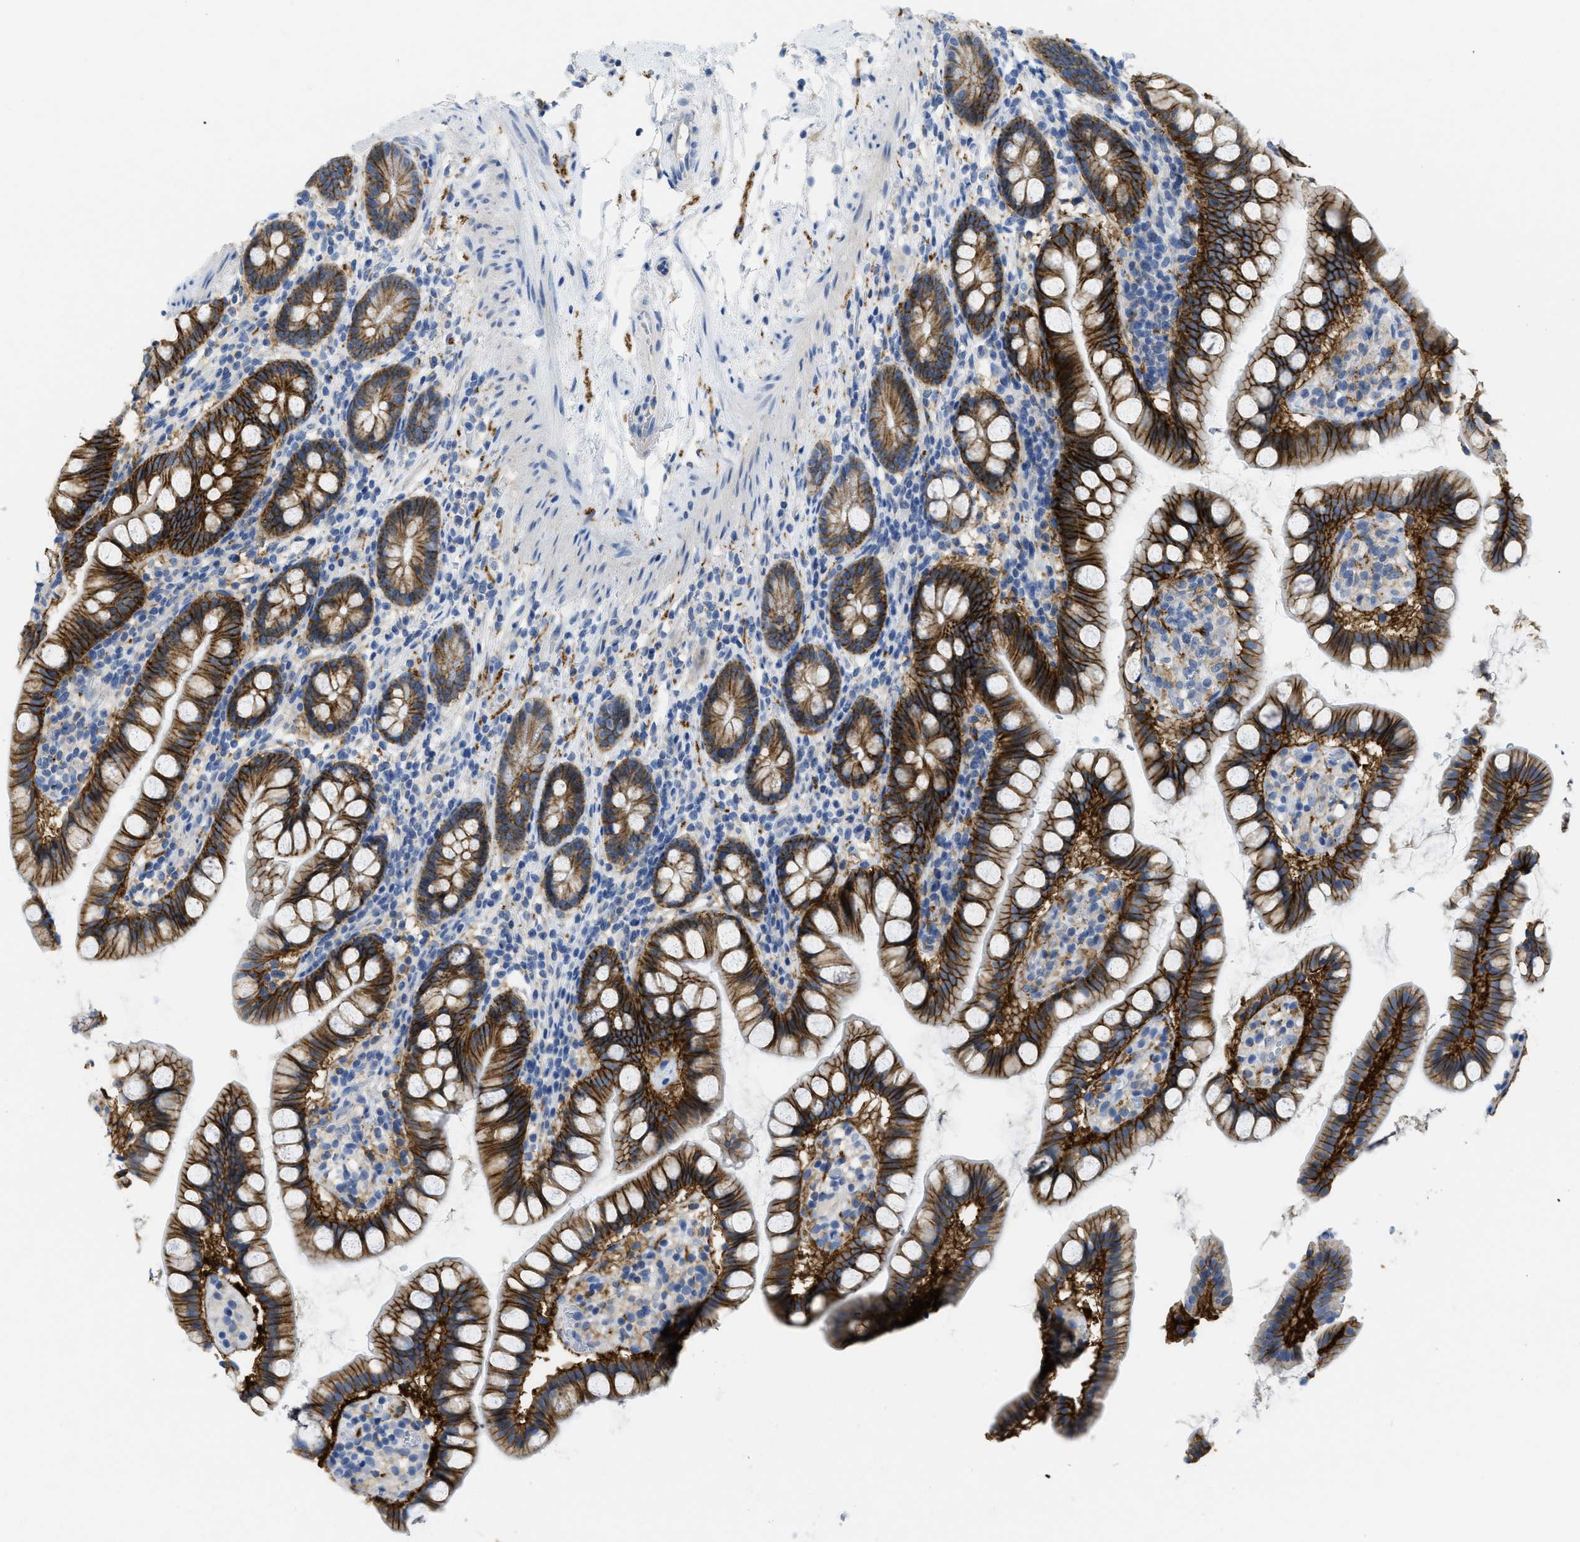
{"staining": {"intensity": "strong", "quantity": ">75%", "location": "cytoplasmic/membranous"}, "tissue": "small intestine", "cell_type": "Glandular cells", "image_type": "normal", "snomed": [{"axis": "morphology", "description": "Normal tissue, NOS"}, {"axis": "topography", "description": "Small intestine"}], "caption": "Brown immunohistochemical staining in unremarkable human small intestine shows strong cytoplasmic/membranous positivity in approximately >75% of glandular cells.", "gene": "CNNM4", "patient": {"sex": "female", "age": 84}}